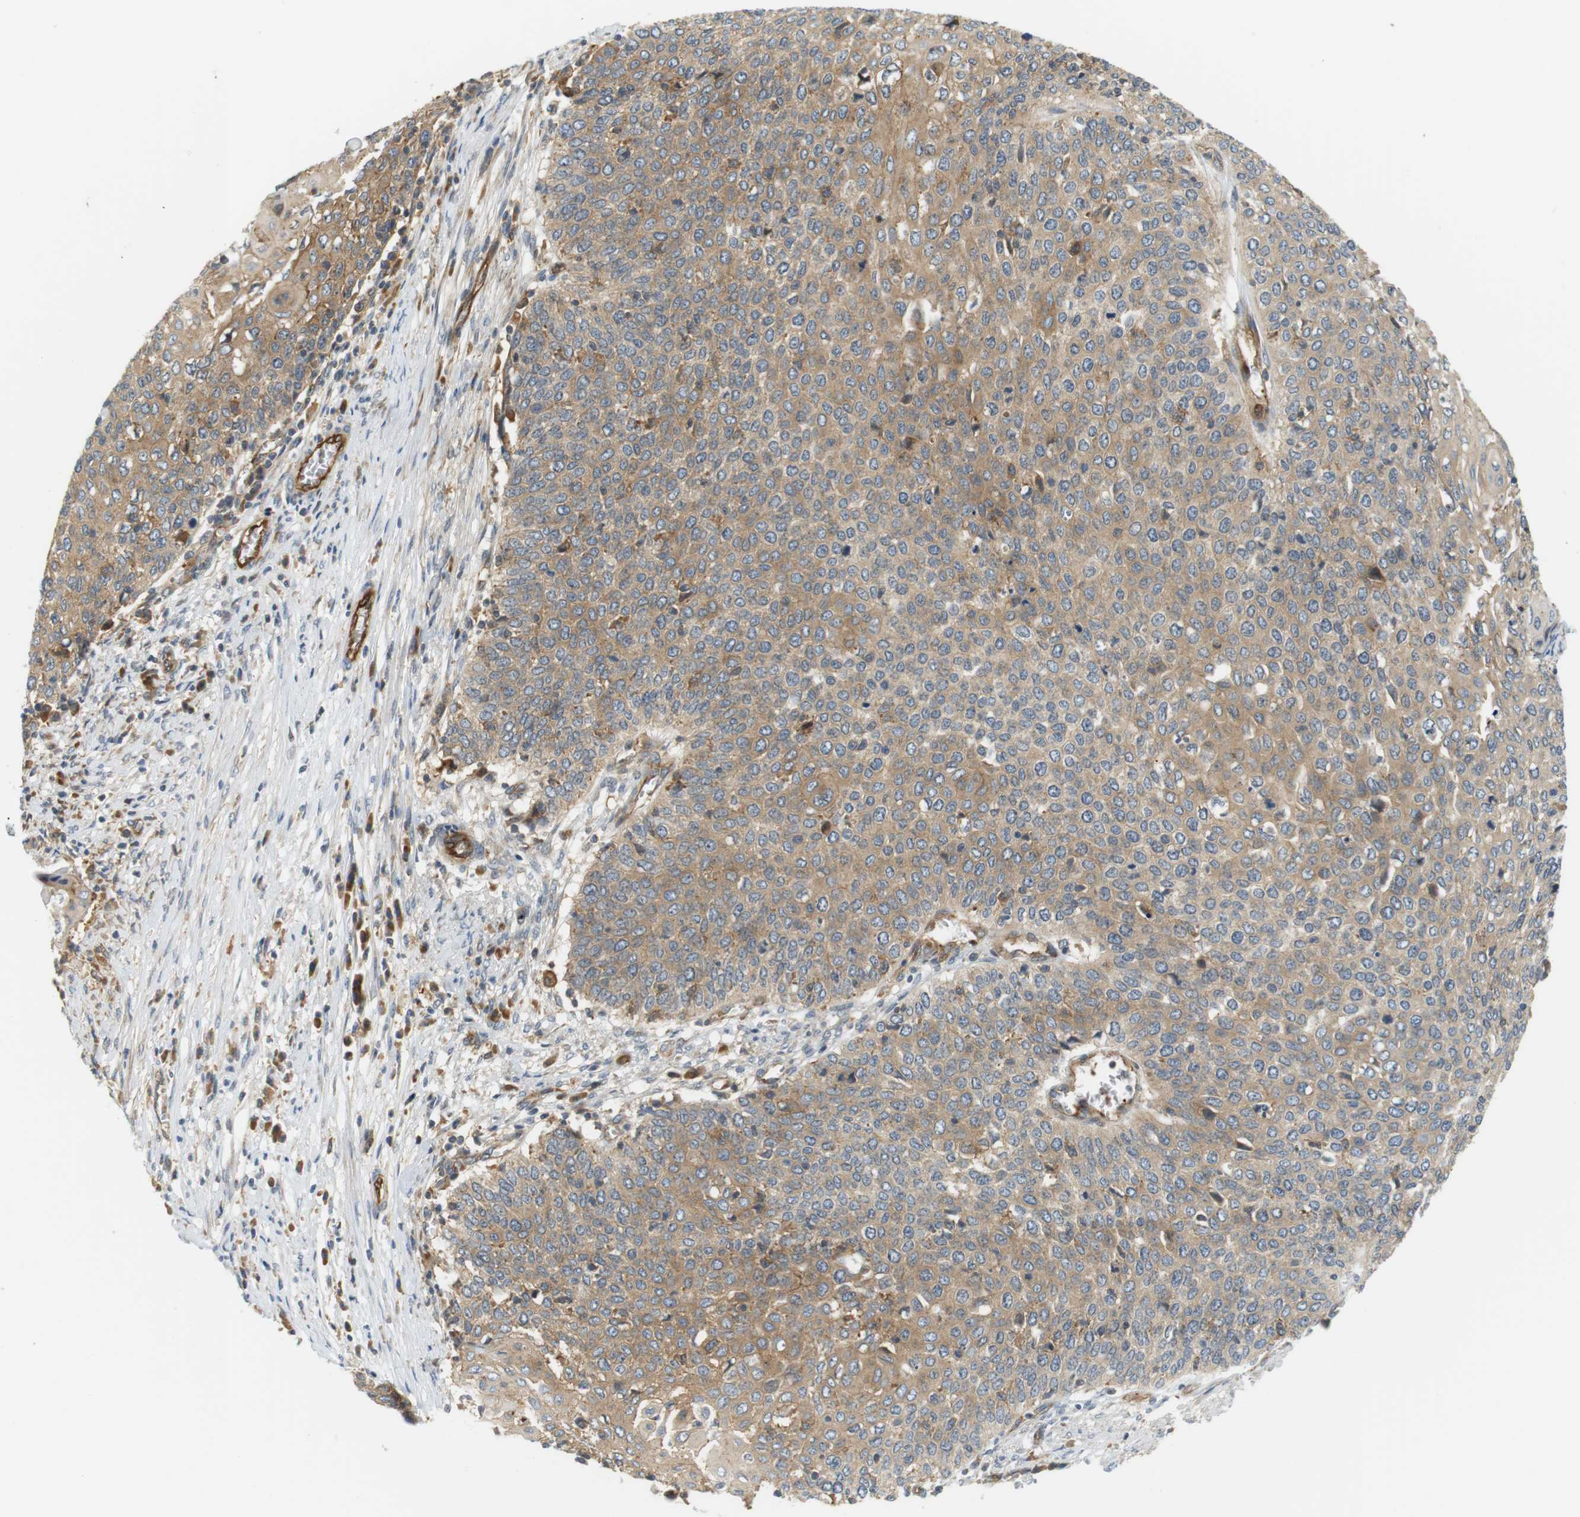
{"staining": {"intensity": "weak", "quantity": ">75%", "location": "cytoplasmic/membranous"}, "tissue": "cervical cancer", "cell_type": "Tumor cells", "image_type": "cancer", "snomed": [{"axis": "morphology", "description": "Squamous cell carcinoma, NOS"}, {"axis": "topography", "description": "Cervix"}], "caption": "An image of cervical squamous cell carcinoma stained for a protein demonstrates weak cytoplasmic/membranous brown staining in tumor cells.", "gene": "SH3GLB1", "patient": {"sex": "female", "age": 39}}